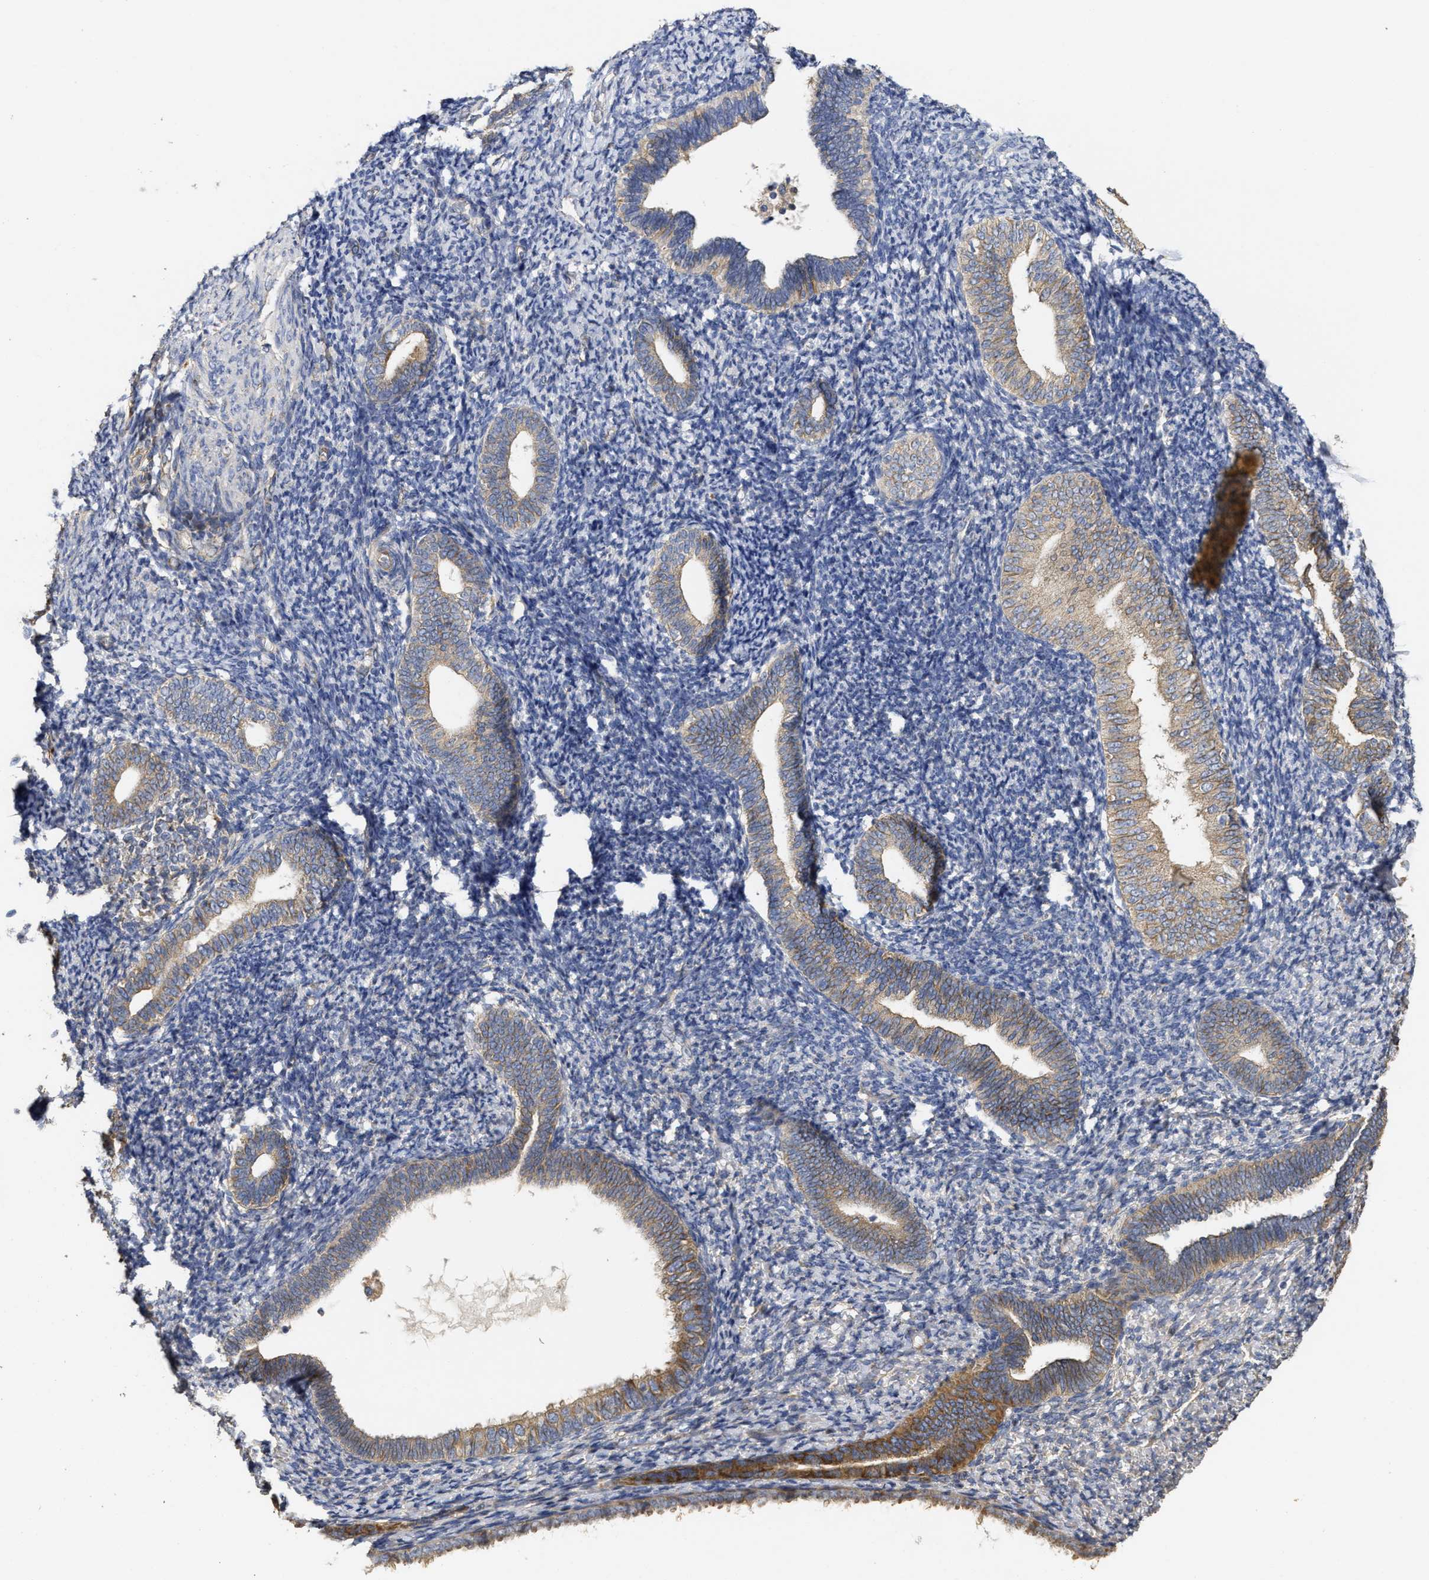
{"staining": {"intensity": "negative", "quantity": "none", "location": "none"}, "tissue": "endometrium", "cell_type": "Cells in endometrial stroma", "image_type": "normal", "snomed": [{"axis": "morphology", "description": "Normal tissue, NOS"}, {"axis": "topography", "description": "Endometrium"}], "caption": "IHC histopathology image of unremarkable endometrium: endometrium stained with DAB demonstrates no significant protein positivity in cells in endometrial stroma.", "gene": "NAV1", "patient": {"sex": "female", "age": 66}}